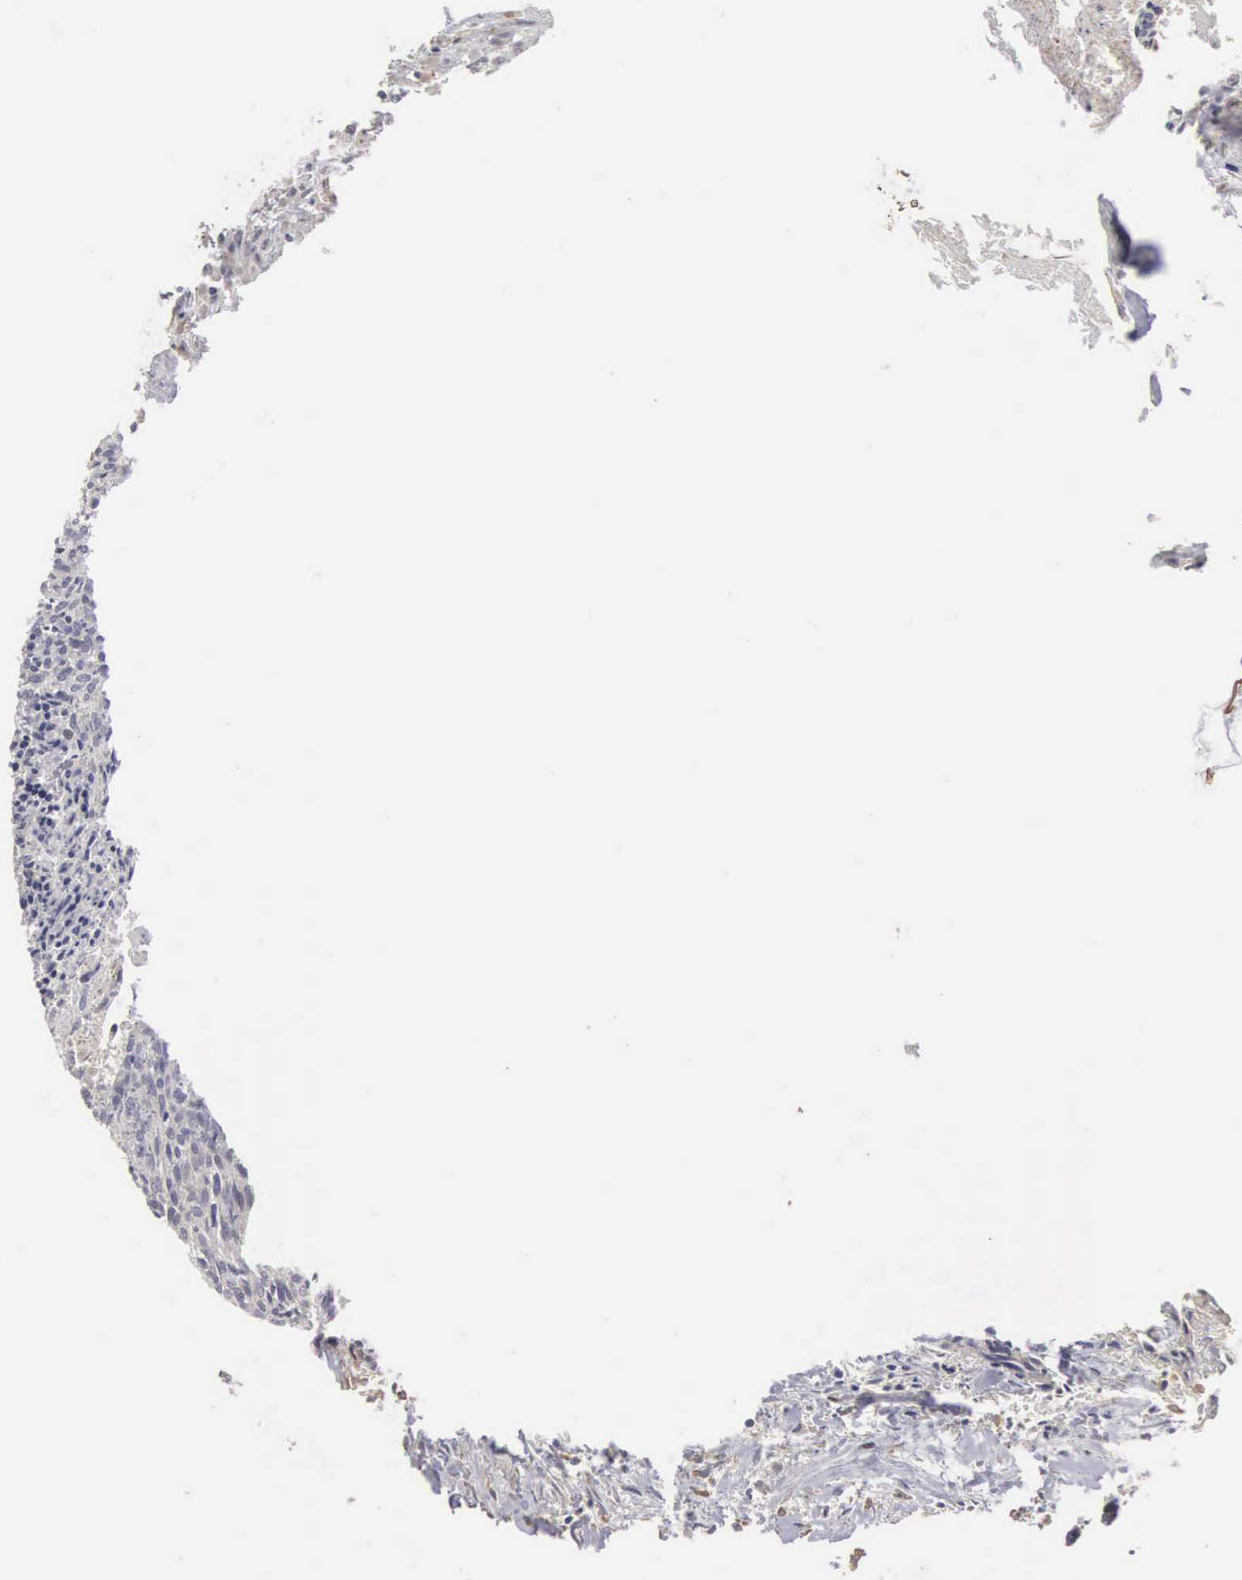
{"staining": {"intensity": "negative", "quantity": "none", "location": "none"}, "tissue": "head and neck cancer", "cell_type": "Tumor cells", "image_type": "cancer", "snomed": [{"axis": "morphology", "description": "Squamous cell carcinoma, NOS"}, {"axis": "topography", "description": "Salivary gland"}, {"axis": "topography", "description": "Head-Neck"}], "caption": "This is a photomicrograph of immunohistochemistry (IHC) staining of head and neck squamous cell carcinoma, which shows no positivity in tumor cells. (Immunohistochemistry, brightfield microscopy, high magnification).", "gene": "ELFN2", "patient": {"sex": "male", "age": 70}}